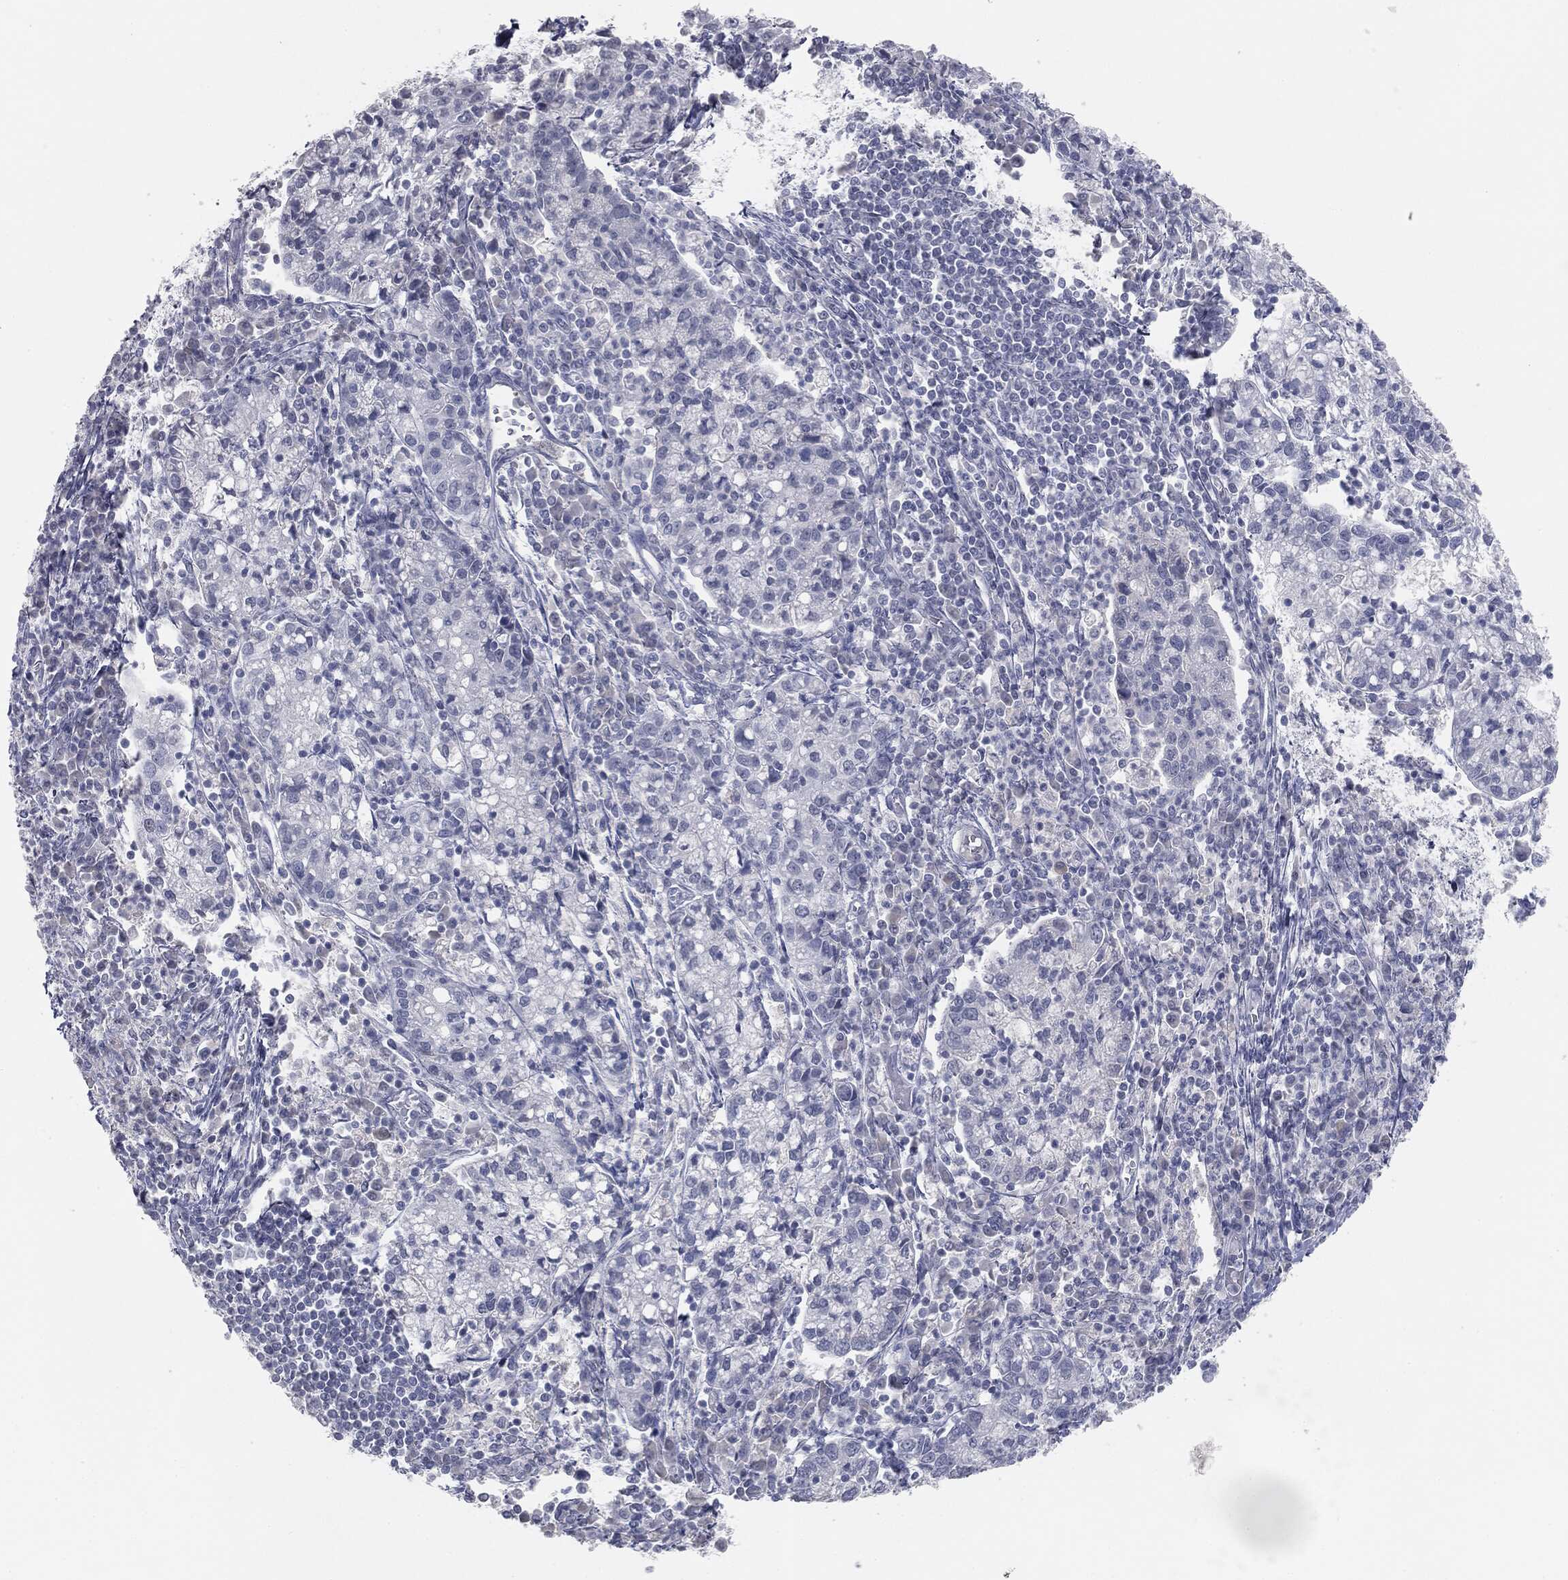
{"staining": {"intensity": "negative", "quantity": "none", "location": "none"}, "tissue": "cervical cancer", "cell_type": "Tumor cells", "image_type": "cancer", "snomed": [{"axis": "morphology", "description": "Normal tissue, NOS"}, {"axis": "morphology", "description": "Adenocarcinoma, NOS"}, {"axis": "topography", "description": "Cervix"}], "caption": "IHC photomicrograph of human cervical cancer (adenocarcinoma) stained for a protein (brown), which displays no positivity in tumor cells. (DAB (3,3'-diaminobenzidine) immunohistochemistry with hematoxylin counter stain).", "gene": "PRAME", "patient": {"sex": "female", "age": 44}}